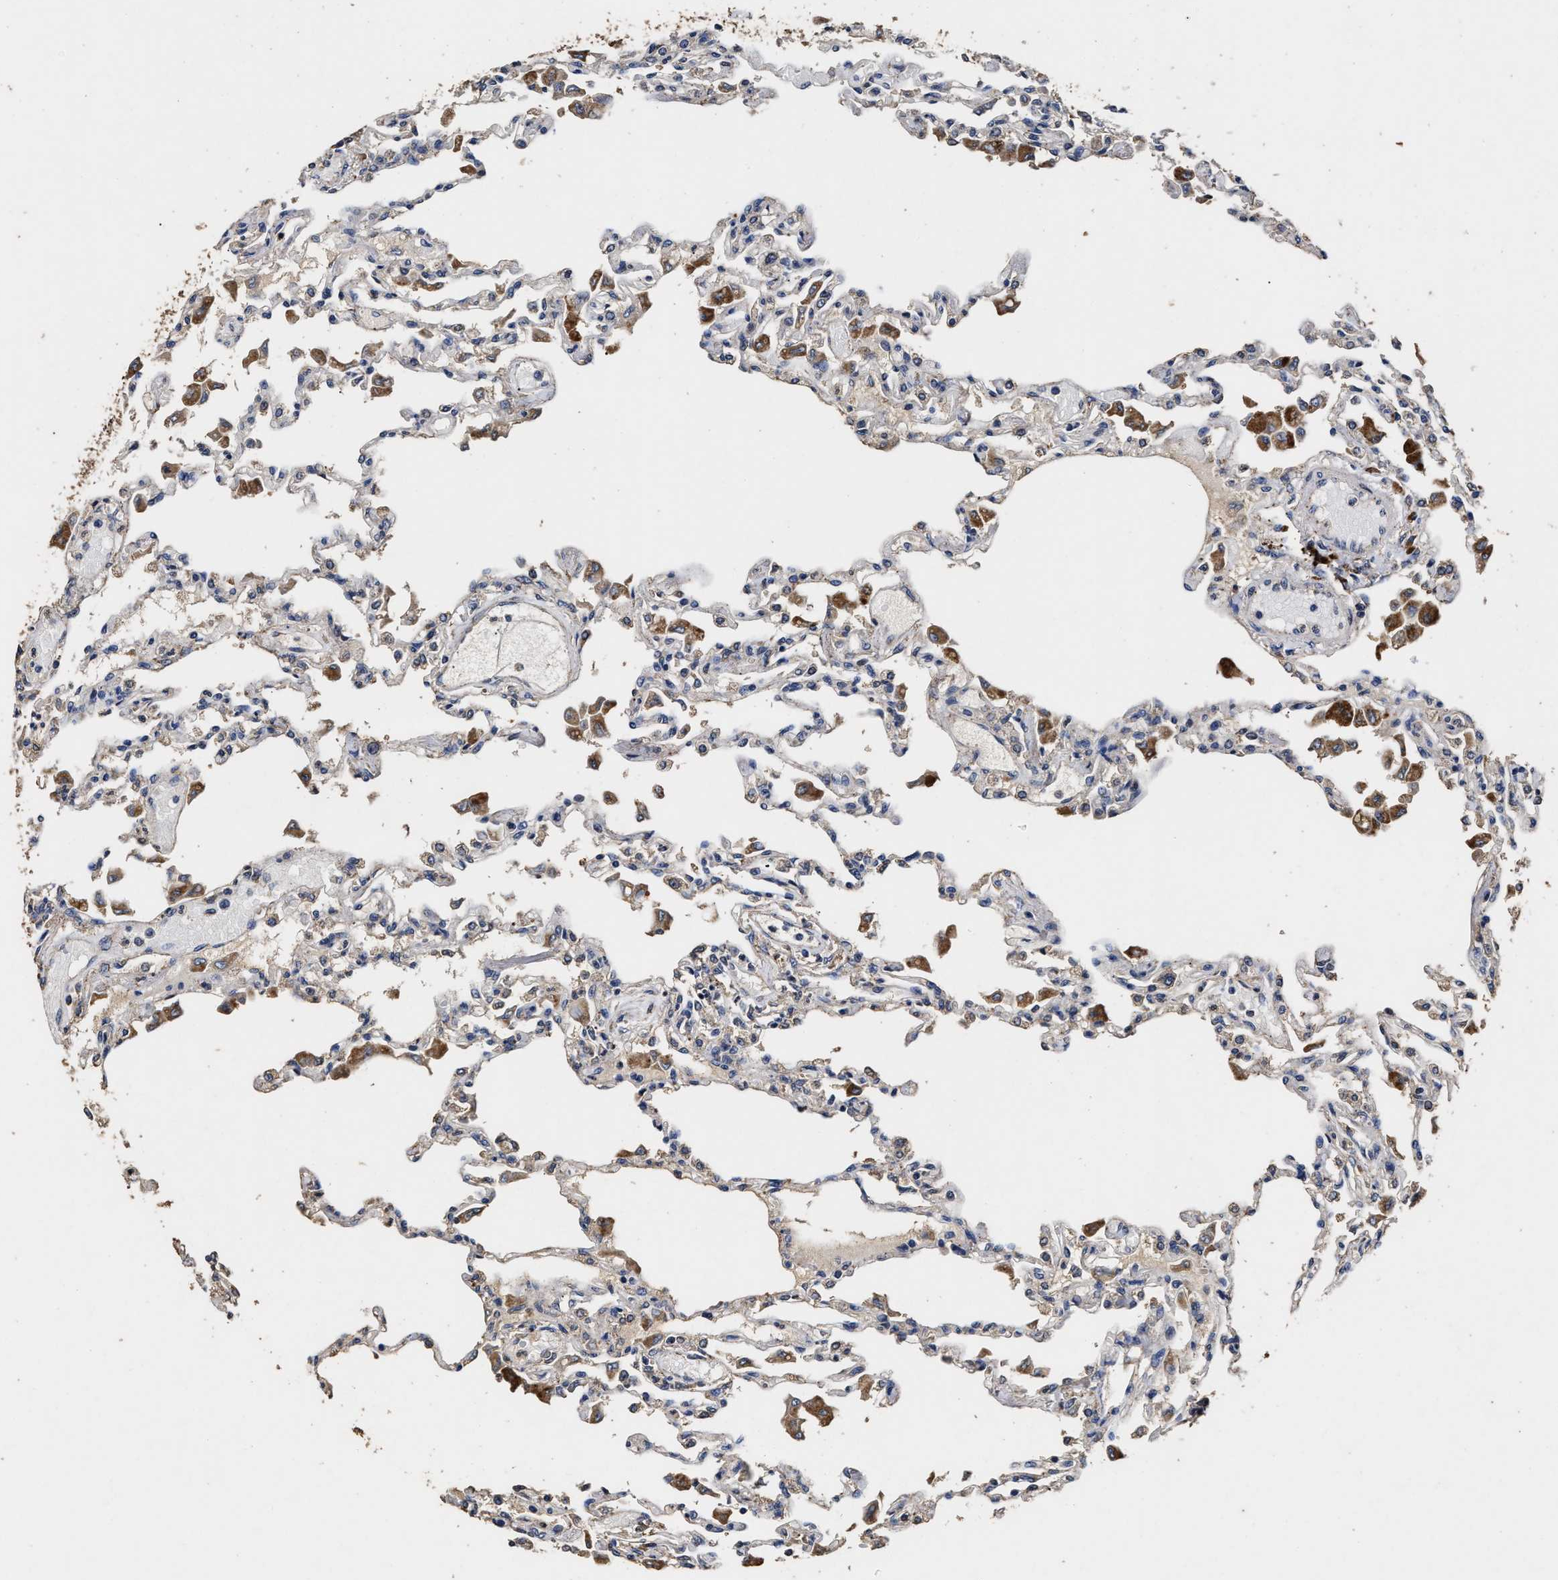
{"staining": {"intensity": "moderate", "quantity": "<25%", "location": "cytoplasmic/membranous"}, "tissue": "lung", "cell_type": "Alveolar cells", "image_type": "normal", "snomed": [{"axis": "morphology", "description": "Normal tissue, NOS"}, {"axis": "topography", "description": "Bronchus"}, {"axis": "topography", "description": "Lung"}], "caption": "A low amount of moderate cytoplasmic/membranous expression is present in about <25% of alveolar cells in normal lung. (DAB IHC with brightfield microscopy, high magnification).", "gene": "PPM1K", "patient": {"sex": "female", "age": 49}}